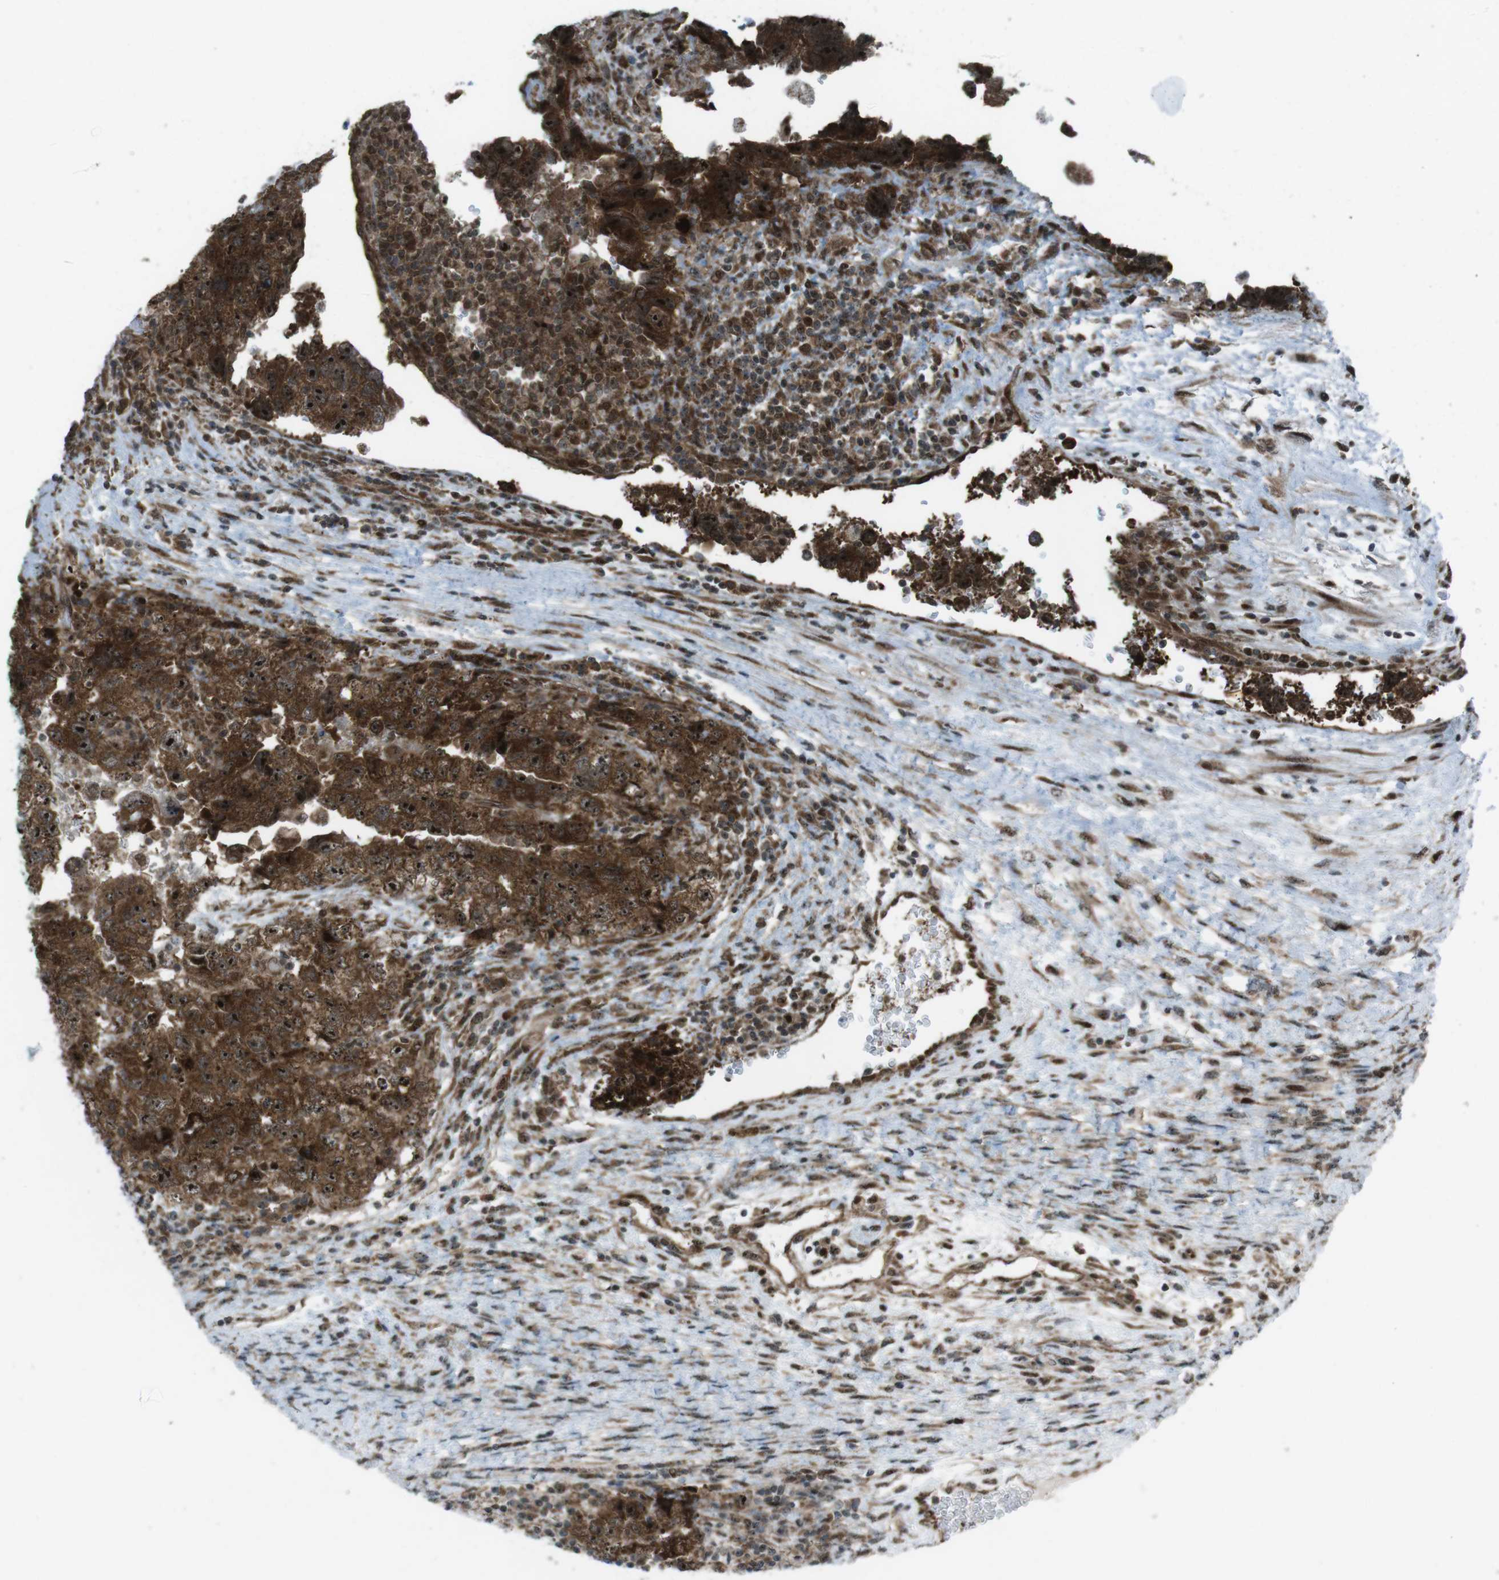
{"staining": {"intensity": "strong", "quantity": ">75%", "location": "cytoplasmic/membranous,nuclear"}, "tissue": "testis cancer", "cell_type": "Tumor cells", "image_type": "cancer", "snomed": [{"axis": "morphology", "description": "Carcinoma, Embryonal, NOS"}, {"axis": "topography", "description": "Testis"}], "caption": "Tumor cells display high levels of strong cytoplasmic/membranous and nuclear expression in about >75% of cells in human embryonal carcinoma (testis).", "gene": "CSNK1D", "patient": {"sex": "male", "age": 36}}